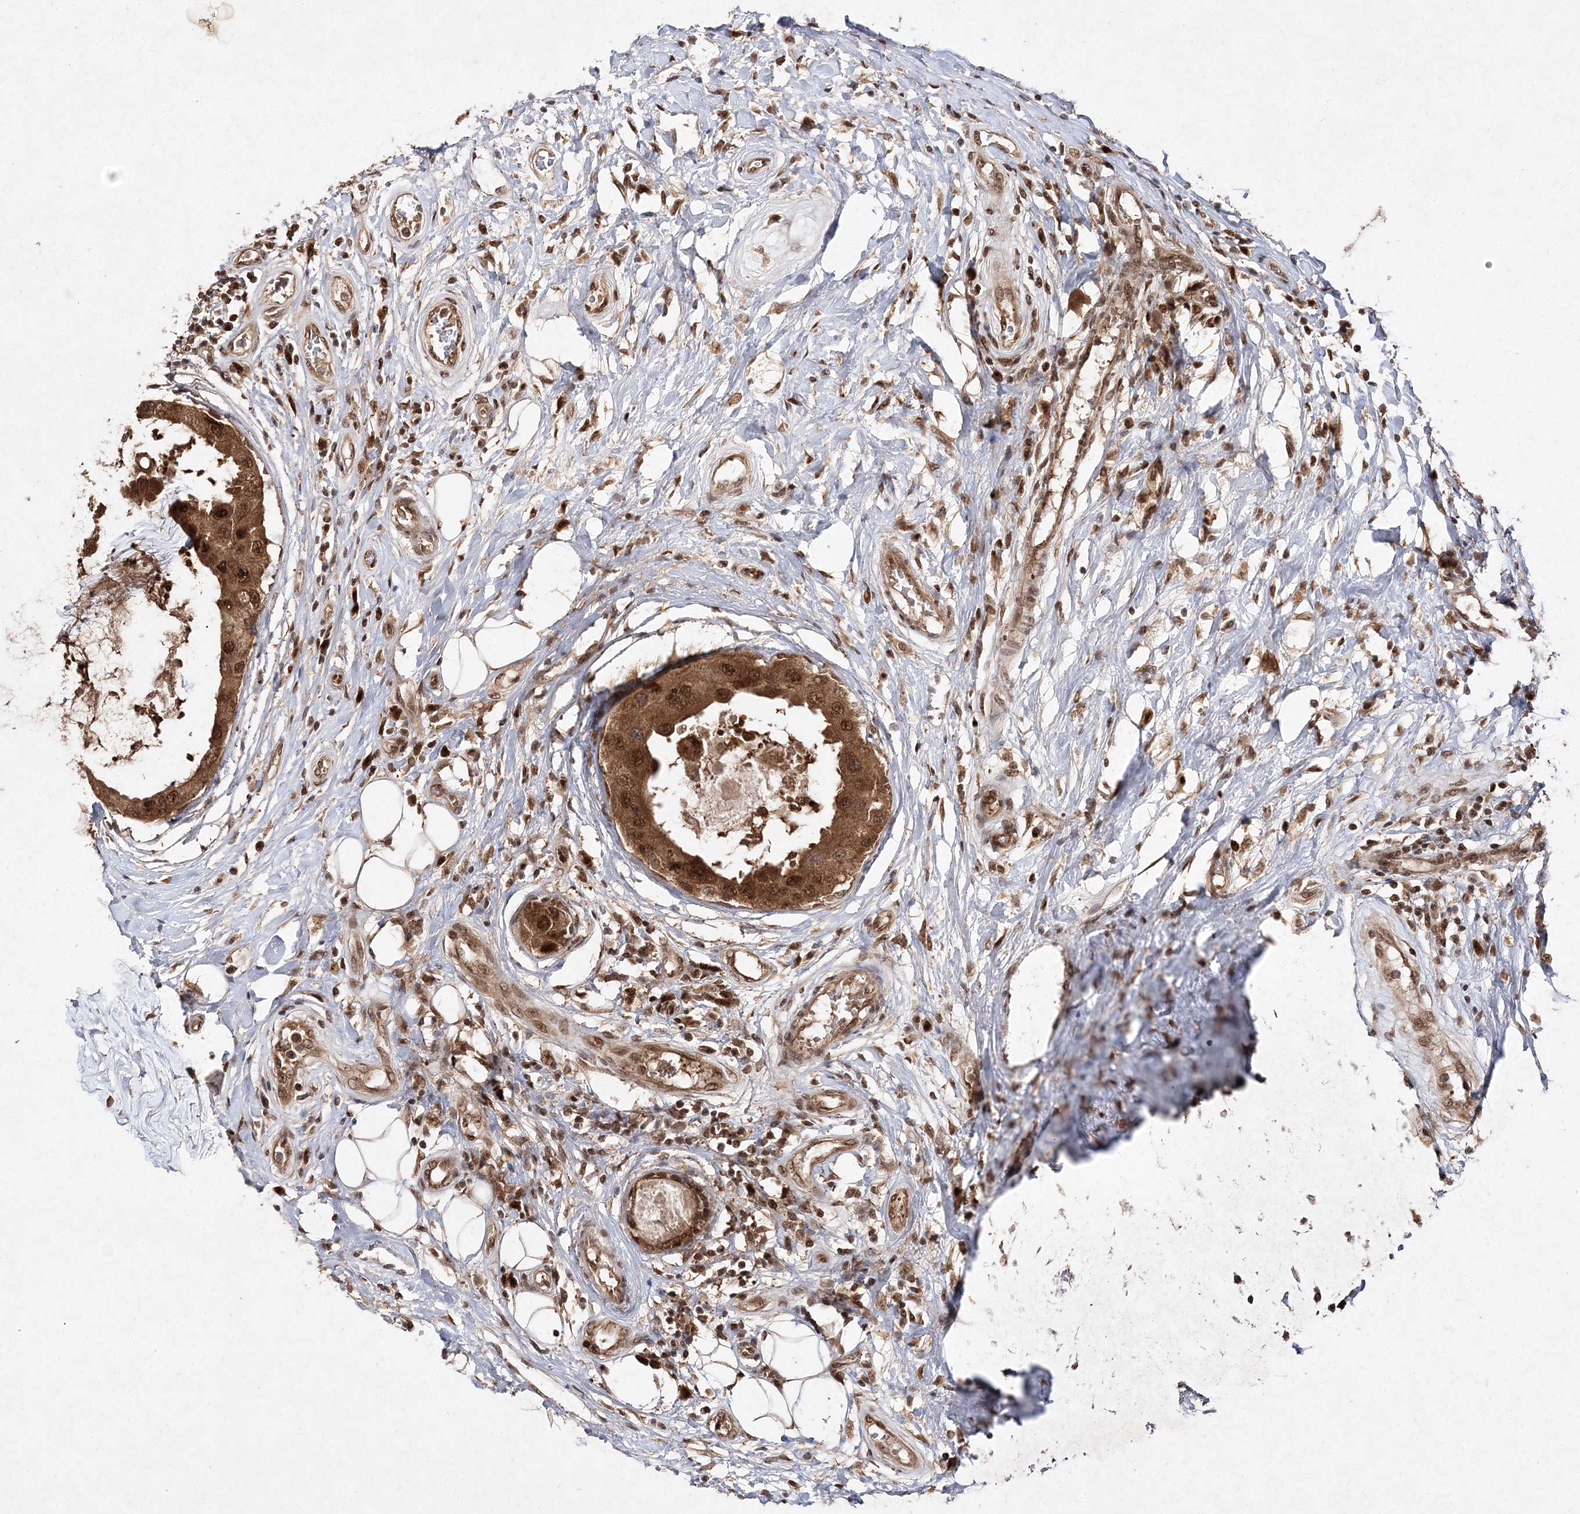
{"staining": {"intensity": "moderate", "quantity": ">75%", "location": "cytoplasmic/membranous,nuclear"}, "tissue": "breast cancer", "cell_type": "Tumor cells", "image_type": "cancer", "snomed": [{"axis": "morphology", "description": "Duct carcinoma"}, {"axis": "topography", "description": "Breast"}], "caption": "Immunohistochemistry photomicrograph of neoplastic tissue: human breast intraductal carcinoma stained using immunohistochemistry (IHC) reveals medium levels of moderate protein expression localized specifically in the cytoplasmic/membranous and nuclear of tumor cells, appearing as a cytoplasmic/membranous and nuclear brown color.", "gene": "NIF3L1", "patient": {"sex": "female", "age": 27}}